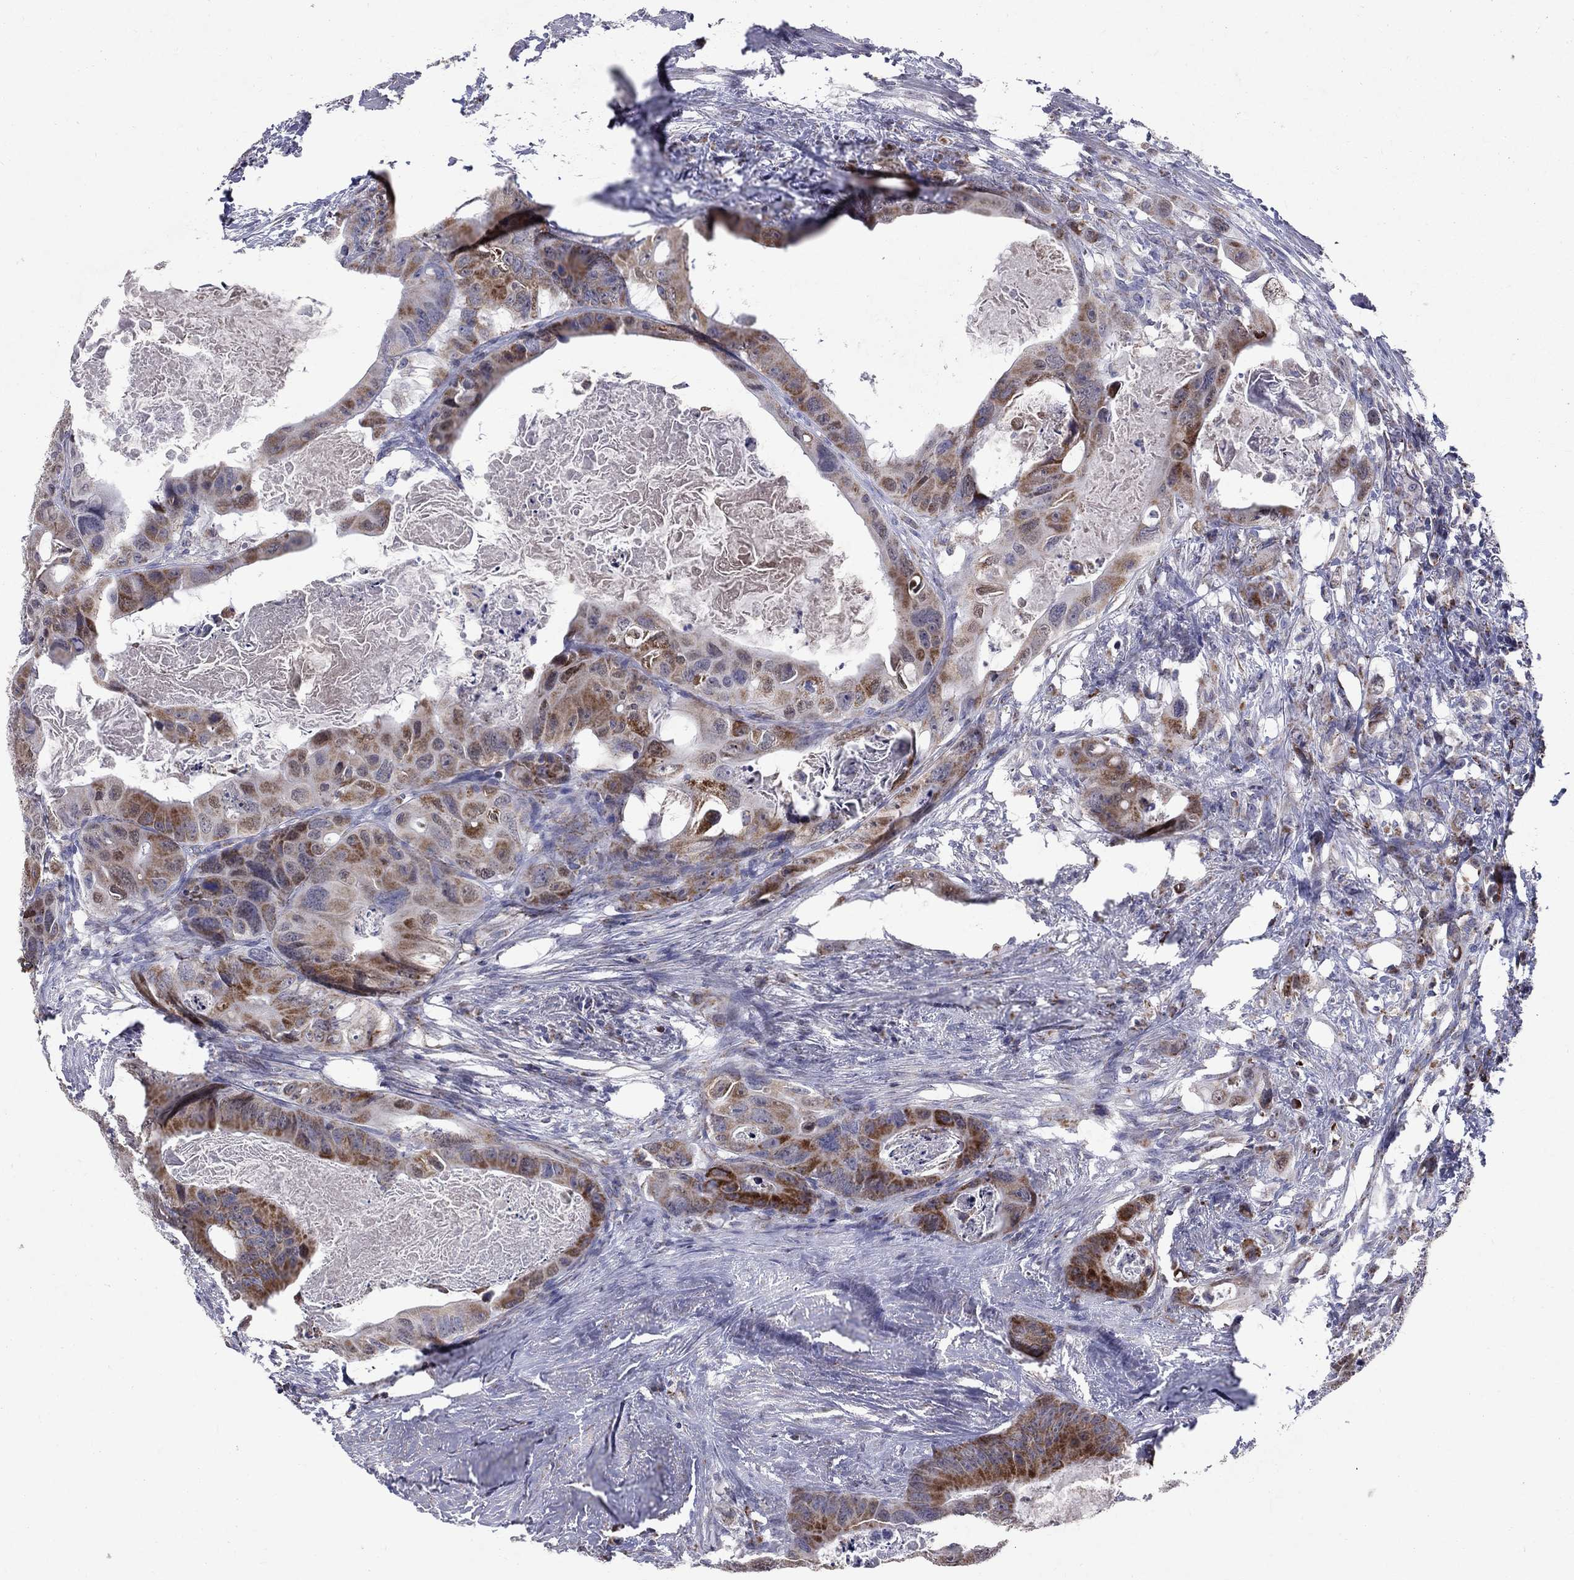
{"staining": {"intensity": "strong", "quantity": ">75%", "location": "cytoplasmic/membranous"}, "tissue": "colorectal cancer", "cell_type": "Tumor cells", "image_type": "cancer", "snomed": [{"axis": "morphology", "description": "Adenocarcinoma, NOS"}, {"axis": "topography", "description": "Rectum"}], "caption": "An immunohistochemistry micrograph of neoplastic tissue is shown. Protein staining in brown shows strong cytoplasmic/membranous positivity in colorectal cancer within tumor cells. (IHC, brightfield microscopy, high magnification).", "gene": "SLC4A10", "patient": {"sex": "male", "age": 64}}